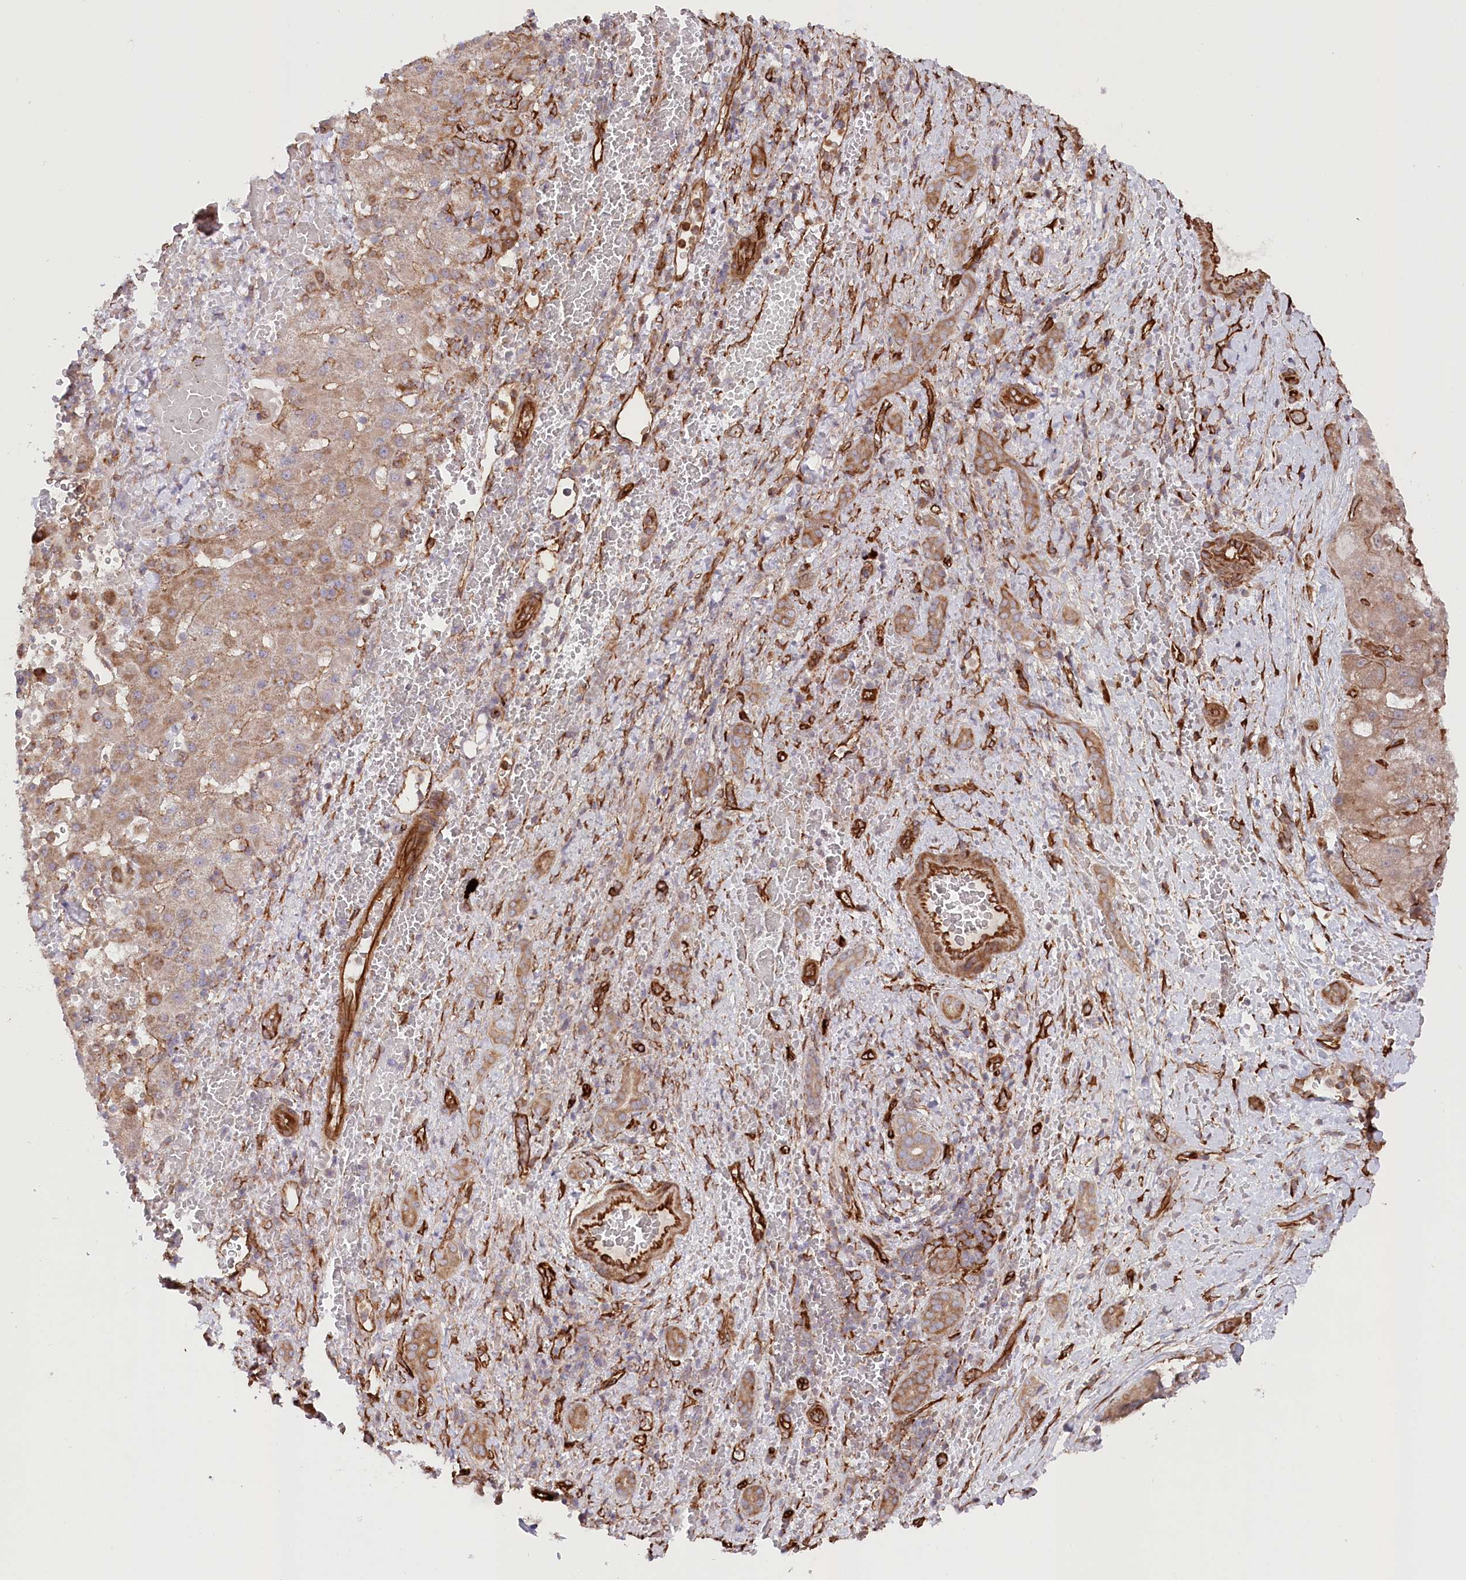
{"staining": {"intensity": "moderate", "quantity": ">75%", "location": "cytoplasmic/membranous"}, "tissue": "liver cancer", "cell_type": "Tumor cells", "image_type": "cancer", "snomed": [{"axis": "morphology", "description": "Normal tissue, NOS"}, {"axis": "morphology", "description": "Carcinoma, Hepatocellular, NOS"}, {"axis": "topography", "description": "Liver"}], "caption": "Tumor cells demonstrate medium levels of moderate cytoplasmic/membranous expression in approximately >75% of cells in hepatocellular carcinoma (liver).", "gene": "MTPAP", "patient": {"sex": "male", "age": 57}}